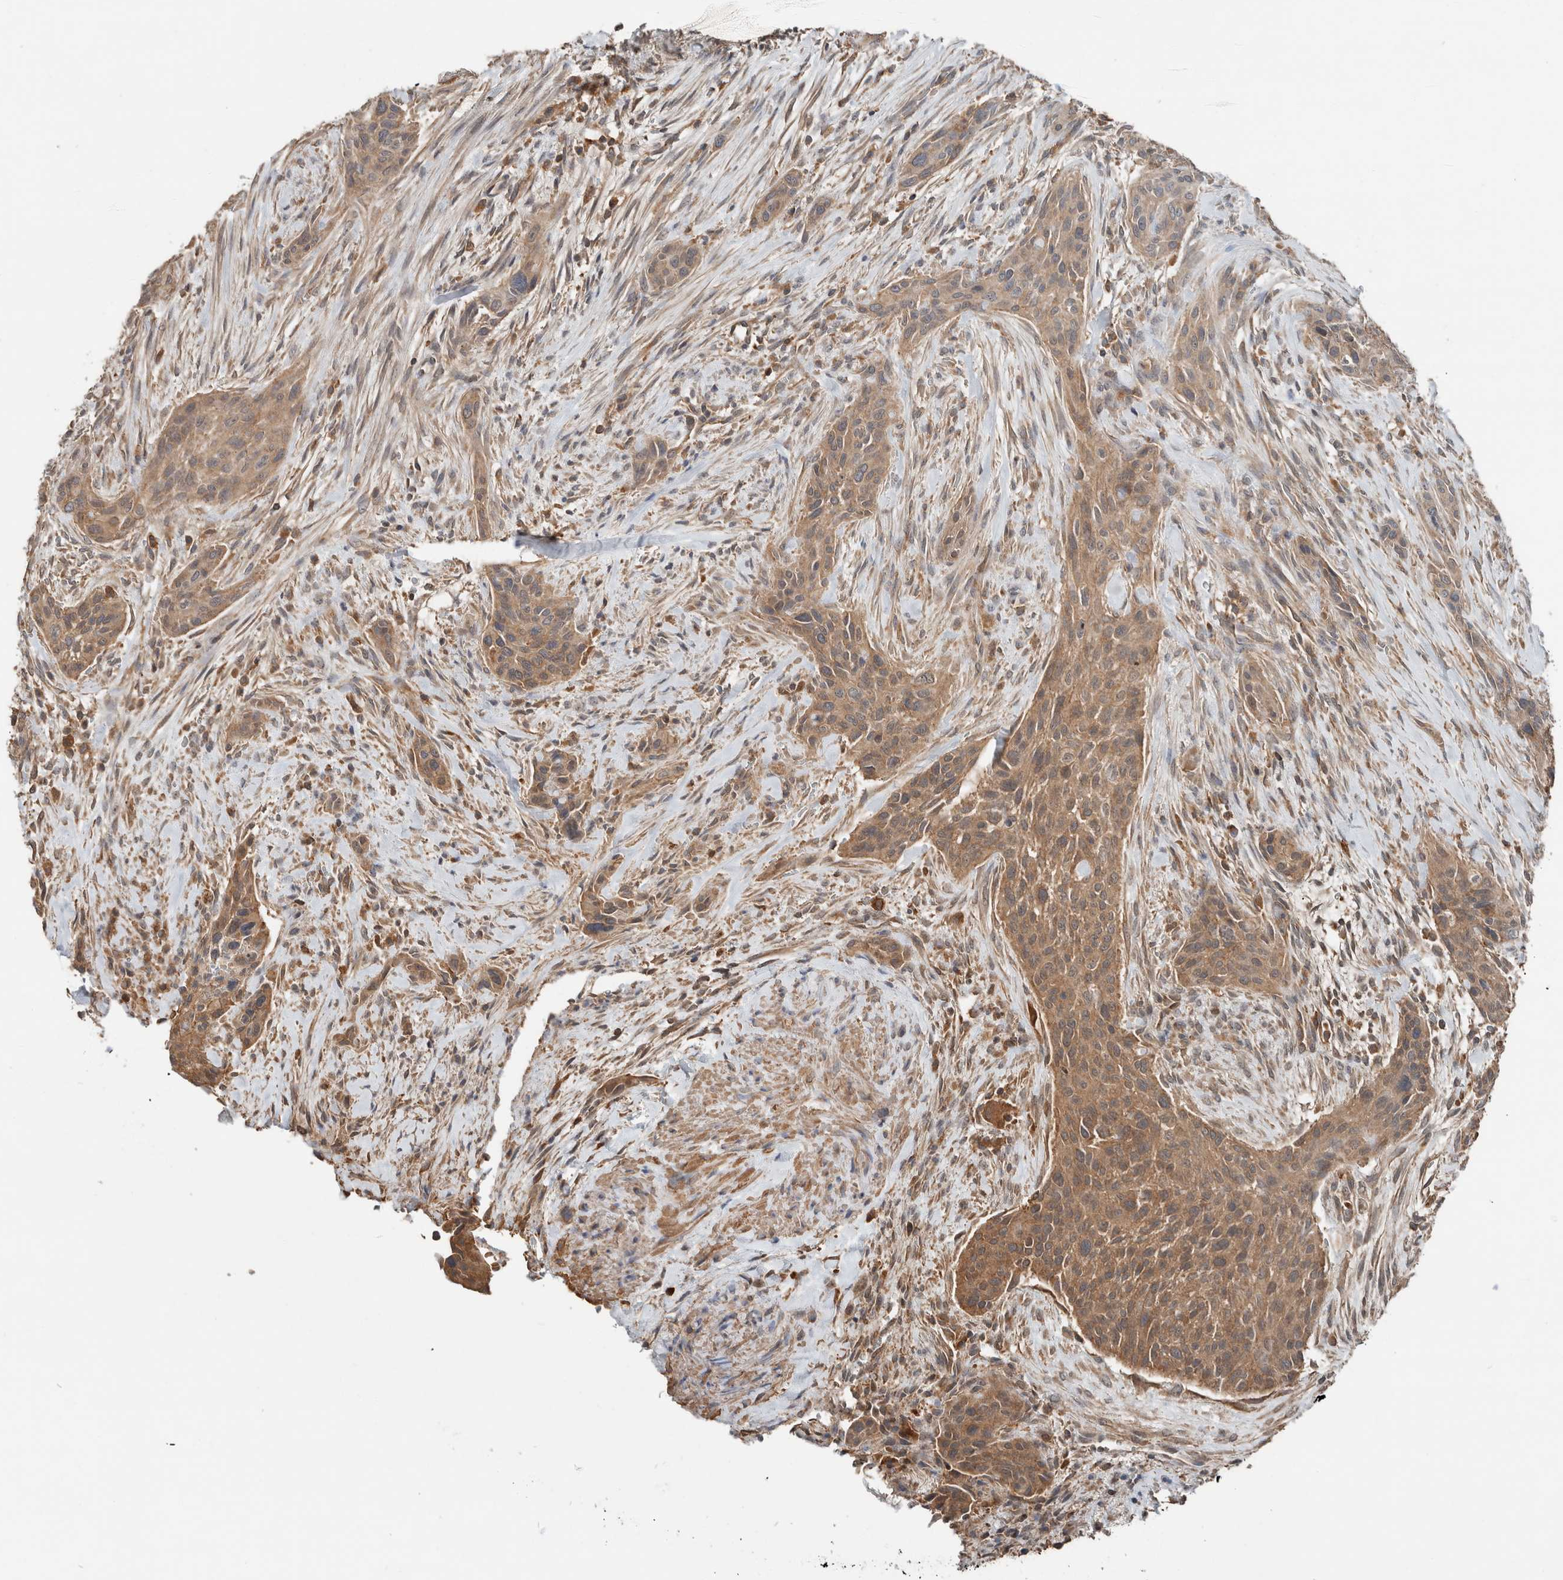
{"staining": {"intensity": "moderate", "quantity": ">75%", "location": "cytoplasmic/membranous"}, "tissue": "urothelial cancer", "cell_type": "Tumor cells", "image_type": "cancer", "snomed": [{"axis": "morphology", "description": "Urothelial carcinoma, High grade"}, {"axis": "topography", "description": "Urinary bladder"}], "caption": "A medium amount of moderate cytoplasmic/membranous positivity is appreciated in approximately >75% of tumor cells in high-grade urothelial carcinoma tissue.", "gene": "KLK14", "patient": {"sex": "male", "age": 35}}